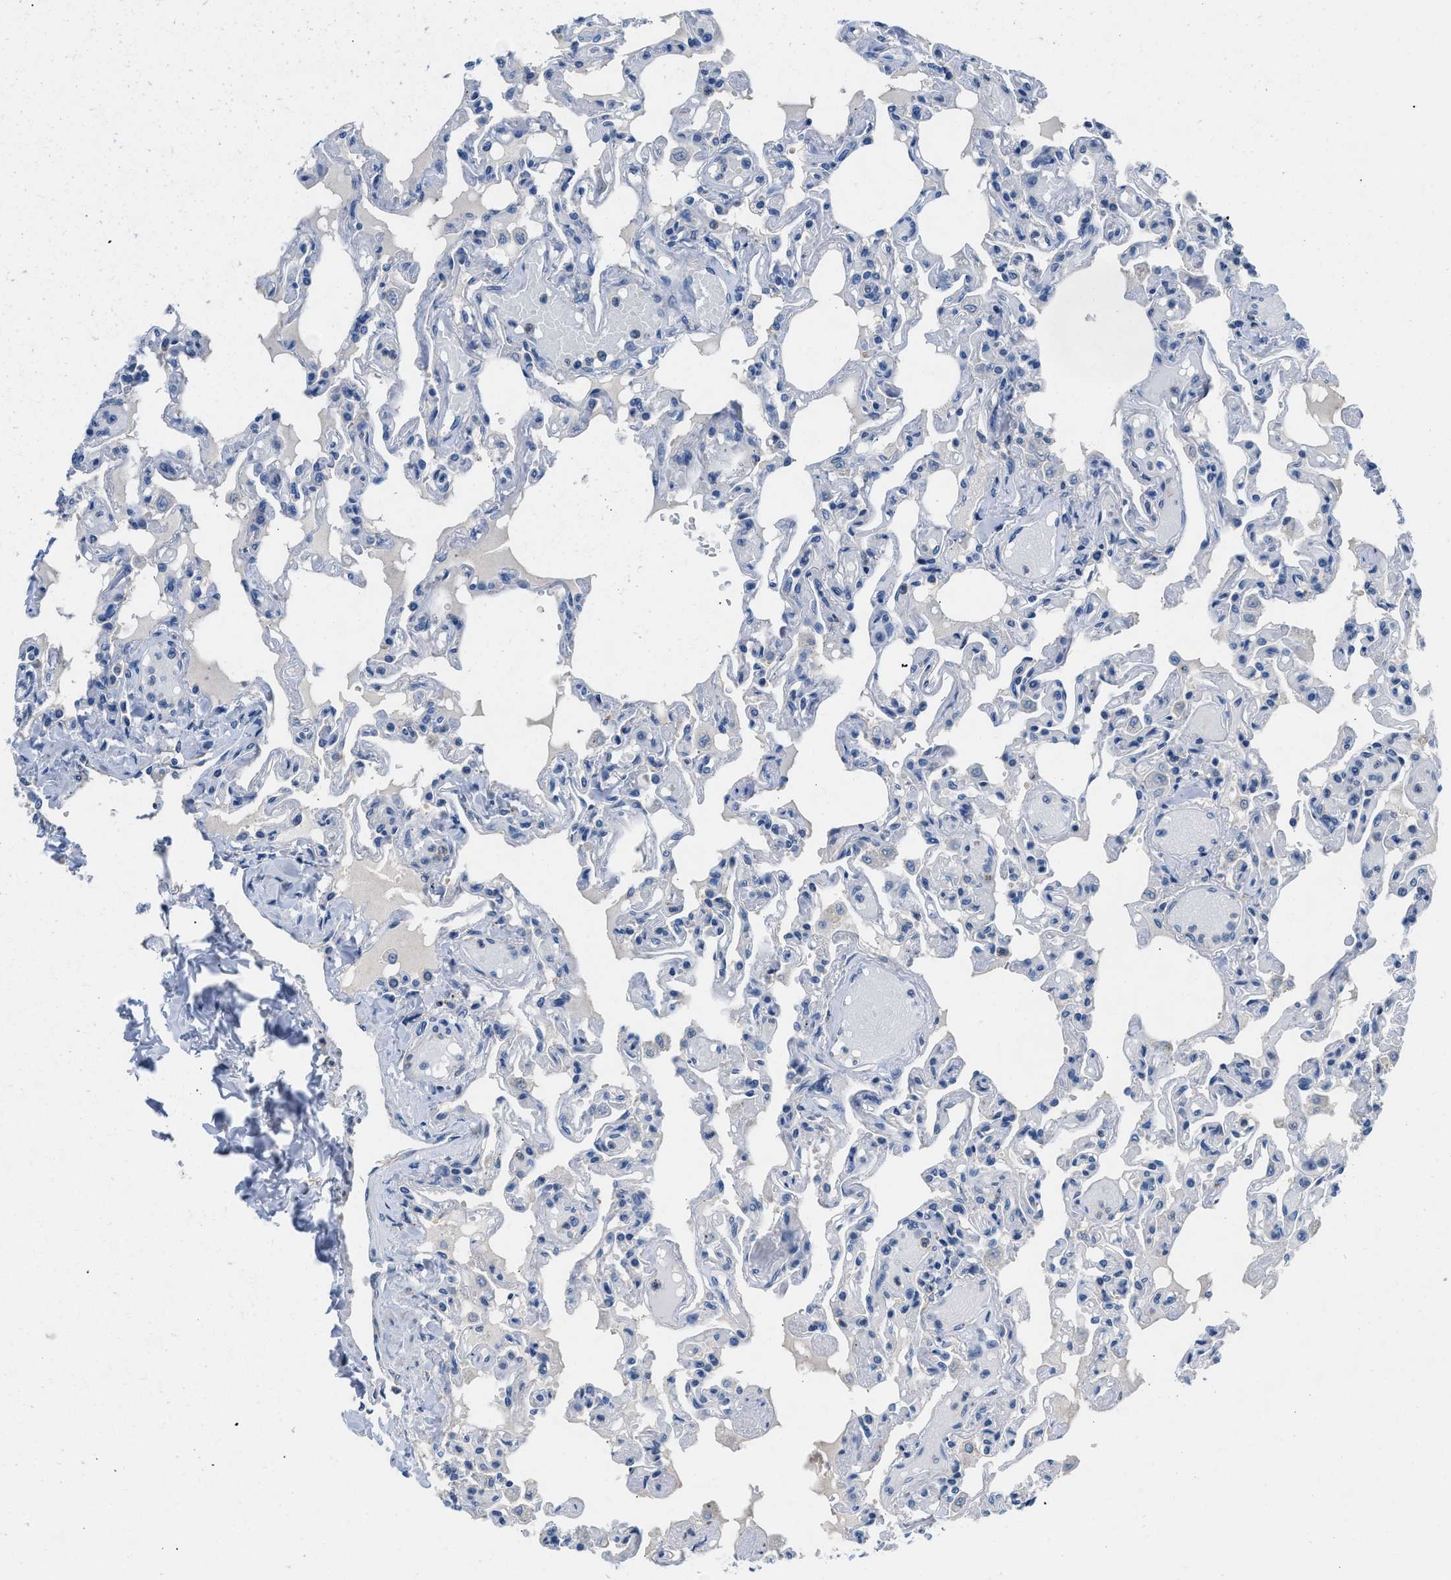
{"staining": {"intensity": "negative", "quantity": "none", "location": "none"}, "tissue": "lung", "cell_type": "Alveolar cells", "image_type": "normal", "snomed": [{"axis": "morphology", "description": "Normal tissue, NOS"}, {"axis": "topography", "description": "Lung"}], "caption": "Immunohistochemistry of normal lung demonstrates no staining in alveolar cells. (Stains: DAB (3,3'-diaminobenzidine) immunohistochemistry (IHC) with hematoxylin counter stain, Microscopy: brightfield microscopy at high magnification).", "gene": "BNC2", "patient": {"sex": "male", "age": 21}}